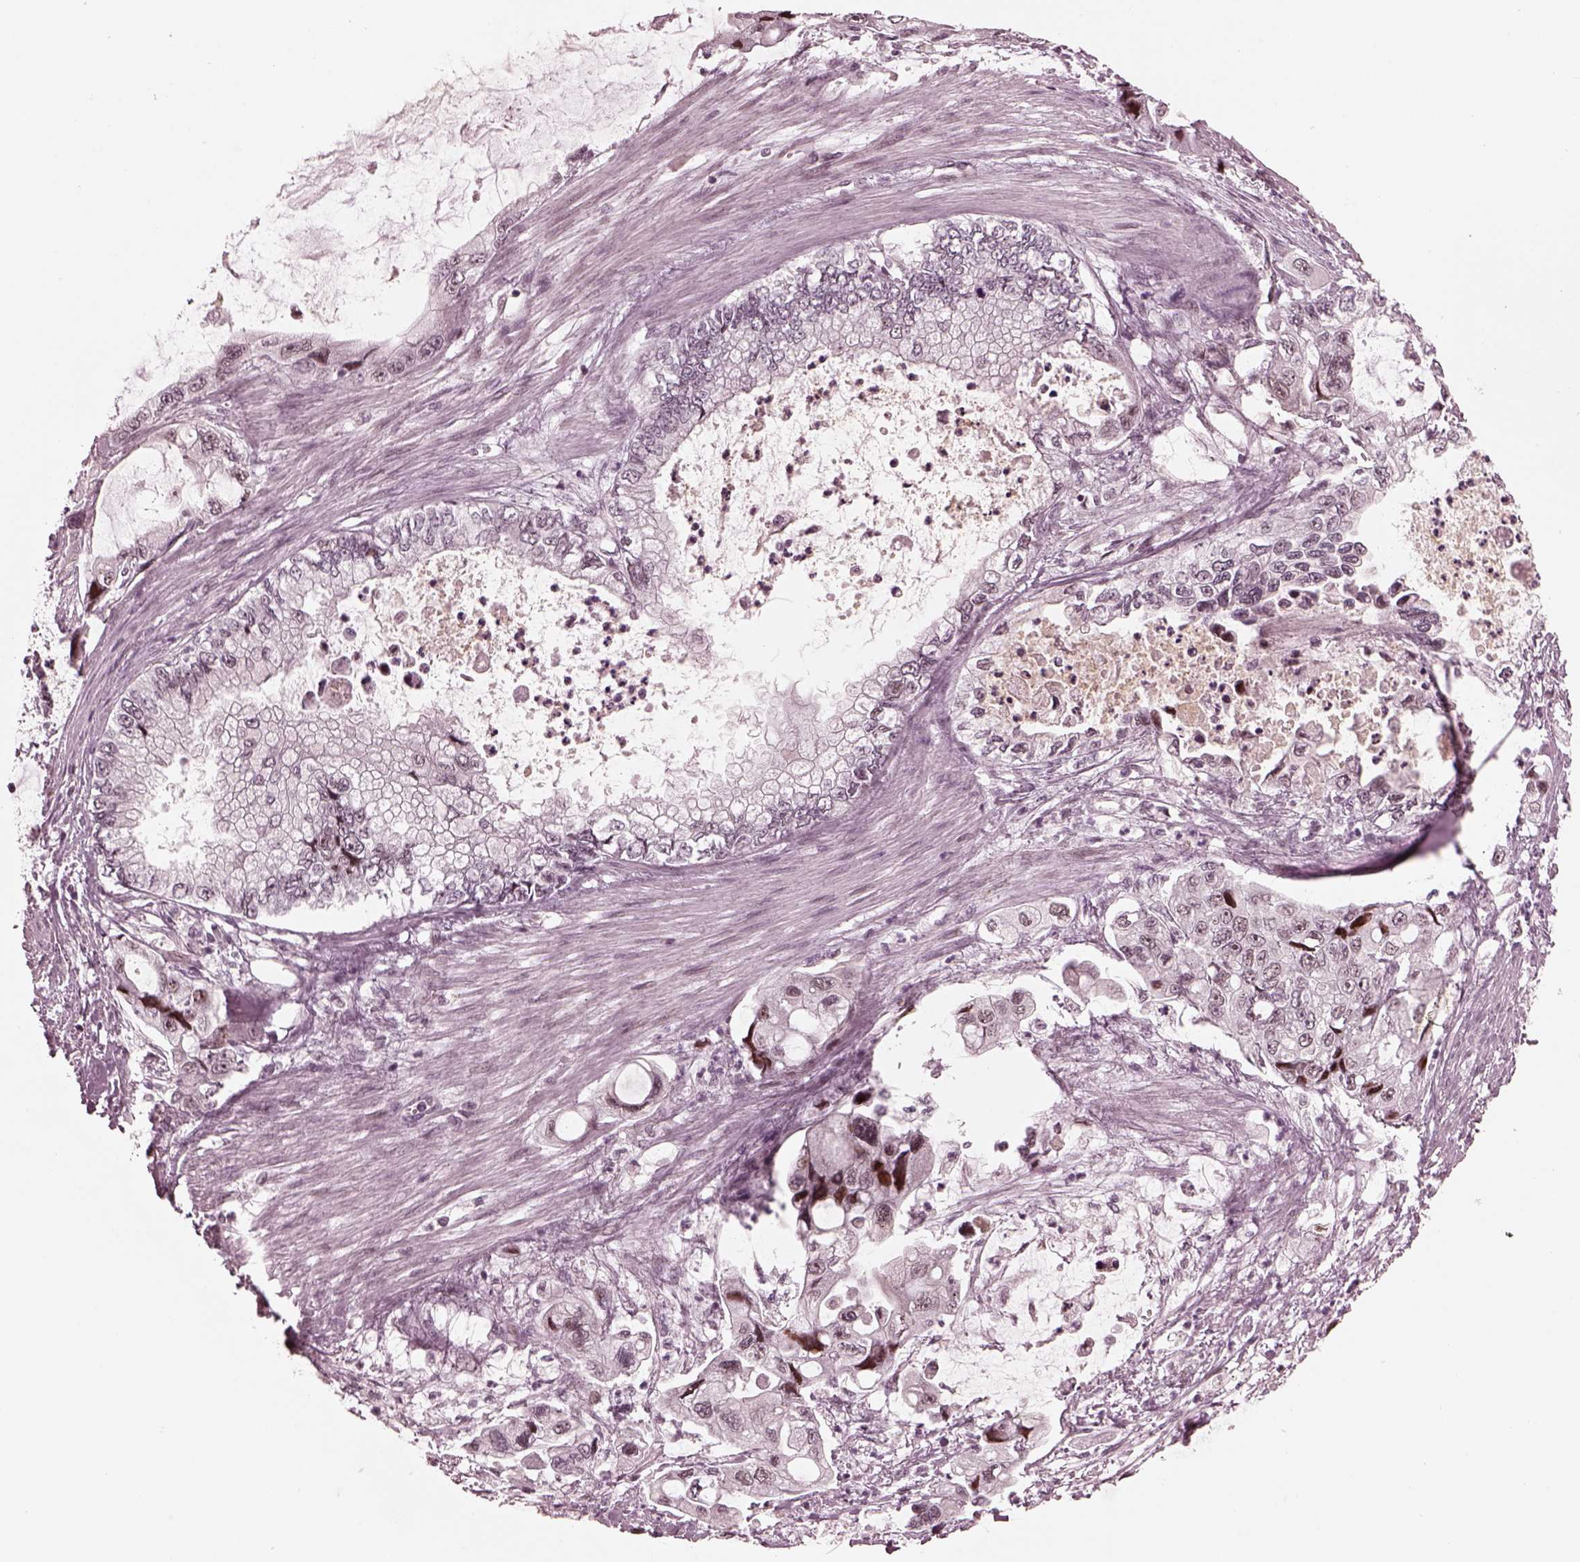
{"staining": {"intensity": "negative", "quantity": "none", "location": "none"}, "tissue": "stomach cancer", "cell_type": "Tumor cells", "image_type": "cancer", "snomed": [{"axis": "morphology", "description": "Adenocarcinoma, NOS"}, {"axis": "topography", "description": "Pancreas"}, {"axis": "topography", "description": "Stomach, upper"}, {"axis": "topography", "description": "Stomach"}], "caption": "This image is of stomach cancer (adenocarcinoma) stained with immunohistochemistry to label a protein in brown with the nuclei are counter-stained blue. There is no staining in tumor cells. (Brightfield microscopy of DAB IHC at high magnification).", "gene": "TRIB3", "patient": {"sex": "male", "age": 77}}